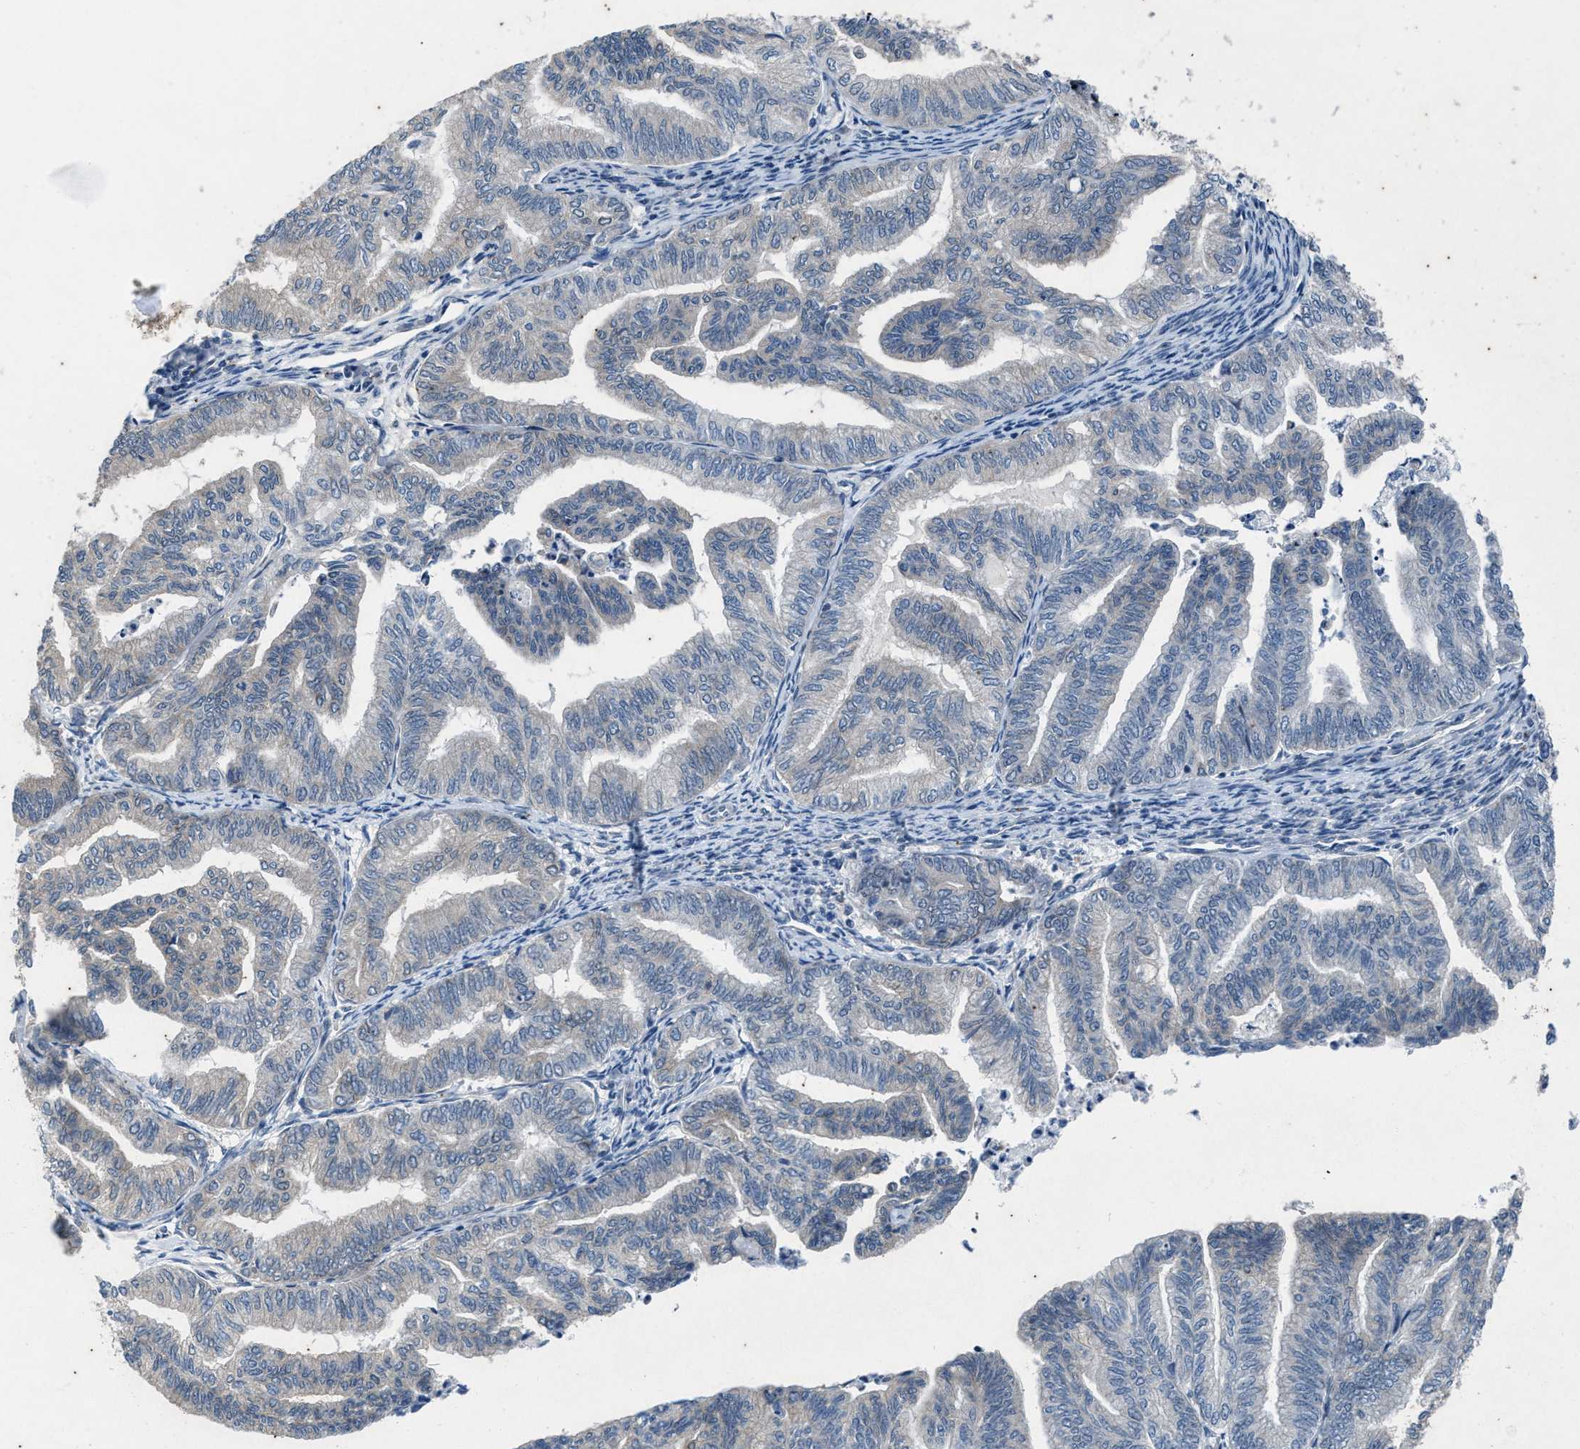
{"staining": {"intensity": "negative", "quantity": "none", "location": "none"}, "tissue": "endometrial cancer", "cell_type": "Tumor cells", "image_type": "cancer", "snomed": [{"axis": "morphology", "description": "Adenocarcinoma, NOS"}, {"axis": "topography", "description": "Endometrium"}], "caption": "Endometrial cancer (adenocarcinoma) was stained to show a protein in brown. There is no significant expression in tumor cells. (Stains: DAB (3,3'-diaminobenzidine) immunohistochemistry with hematoxylin counter stain, Microscopy: brightfield microscopy at high magnification).", "gene": "KIF24", "patient": {"sex": "female", "age": 79}}